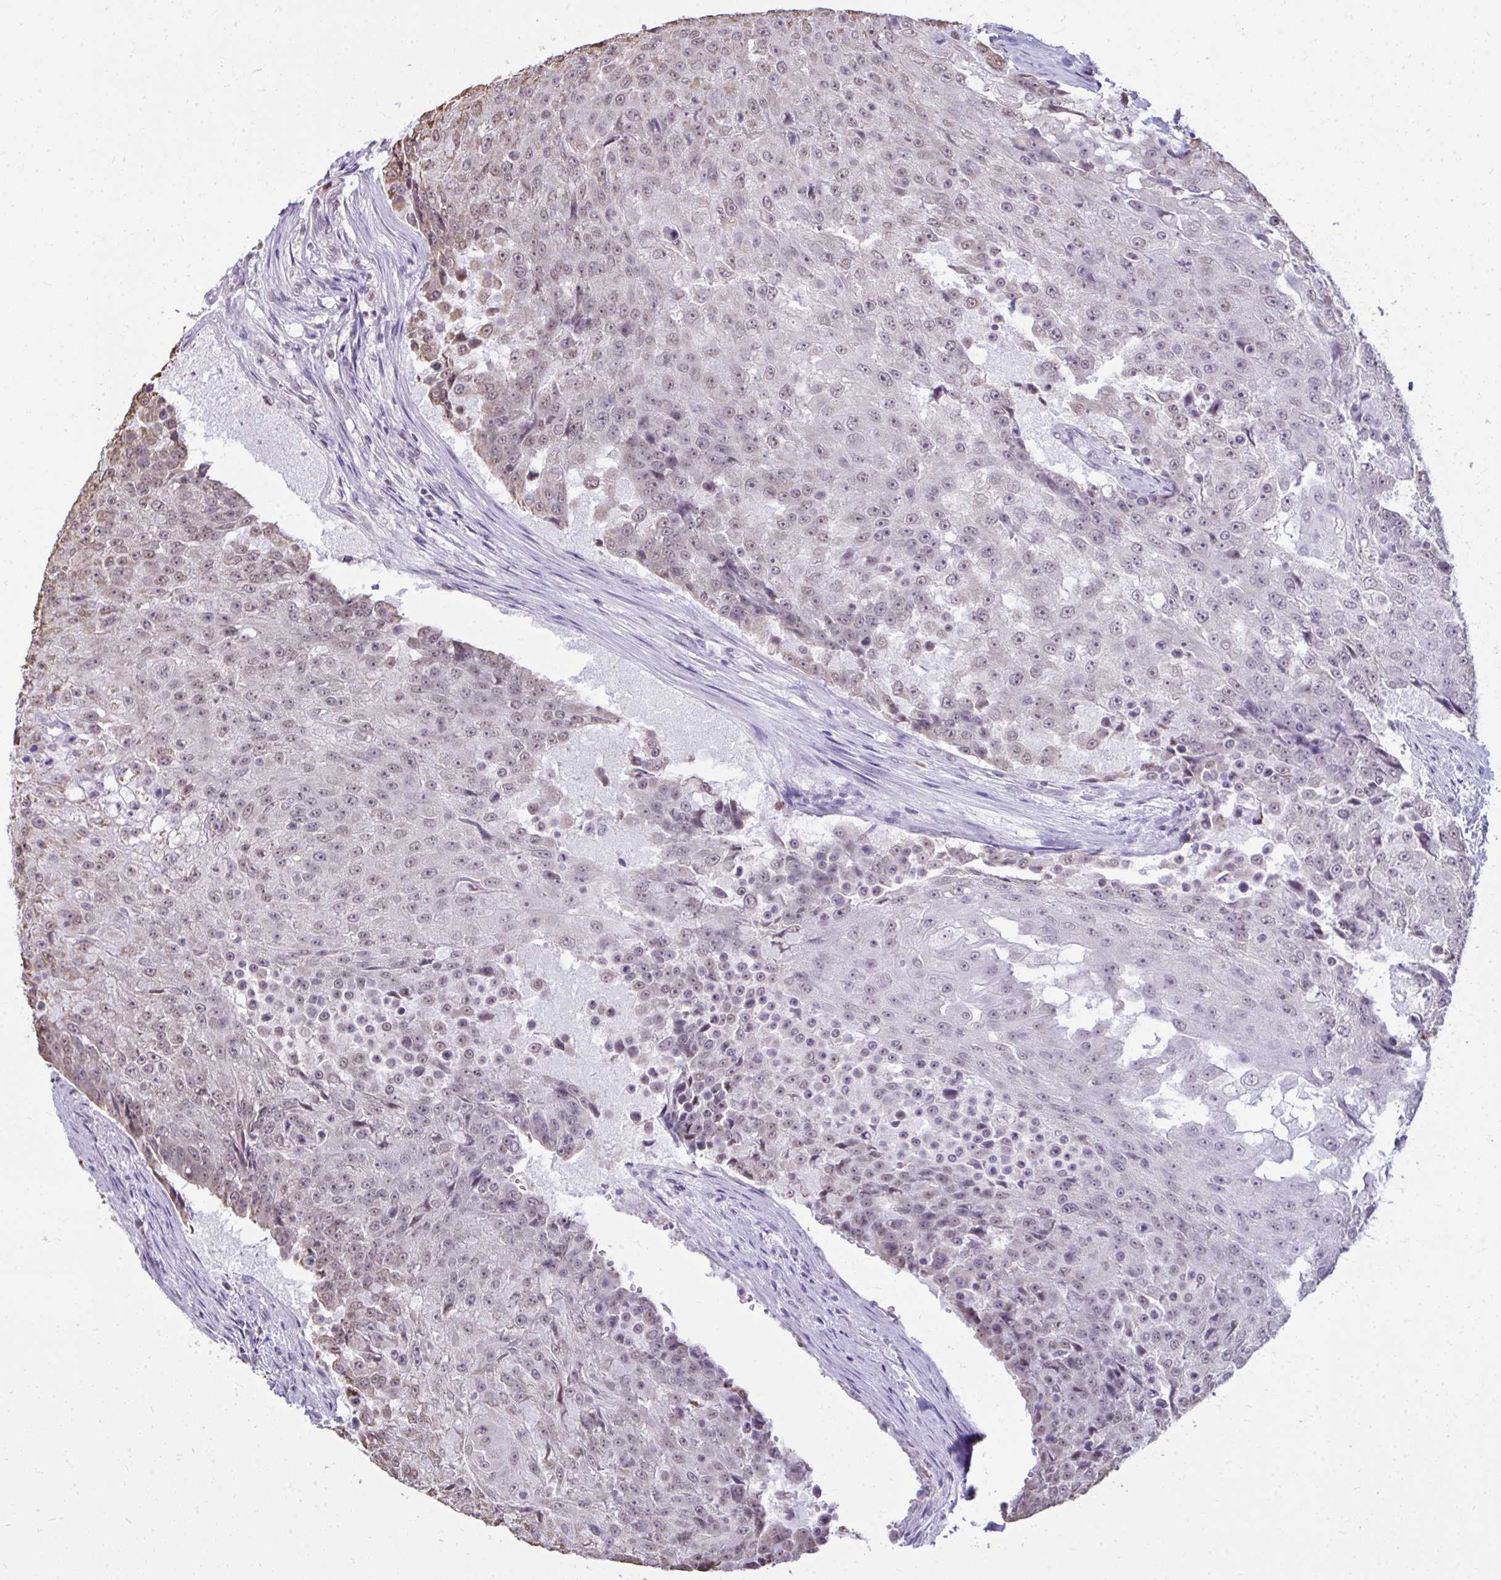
{"staining": {"intensity": "weak", "quantity": "<25%", "location": "nuclear"}, "tissue": "urothelial cancer", "cell_type": "Tumor cells", "image_type": "cancer", "snomed": [{"axis": "morphology", "description": "Urothelial carcinoma, High grade"}, {"axis": "topography", "description": "Urinary bladder"}], "caption": "Histopathology image shows no protein expression in tumor cells of urothelial cancer tissue. Nuclei are stained in blue.", "gene": "NPPA", "patient": {"sex": "female", "age": 63}}